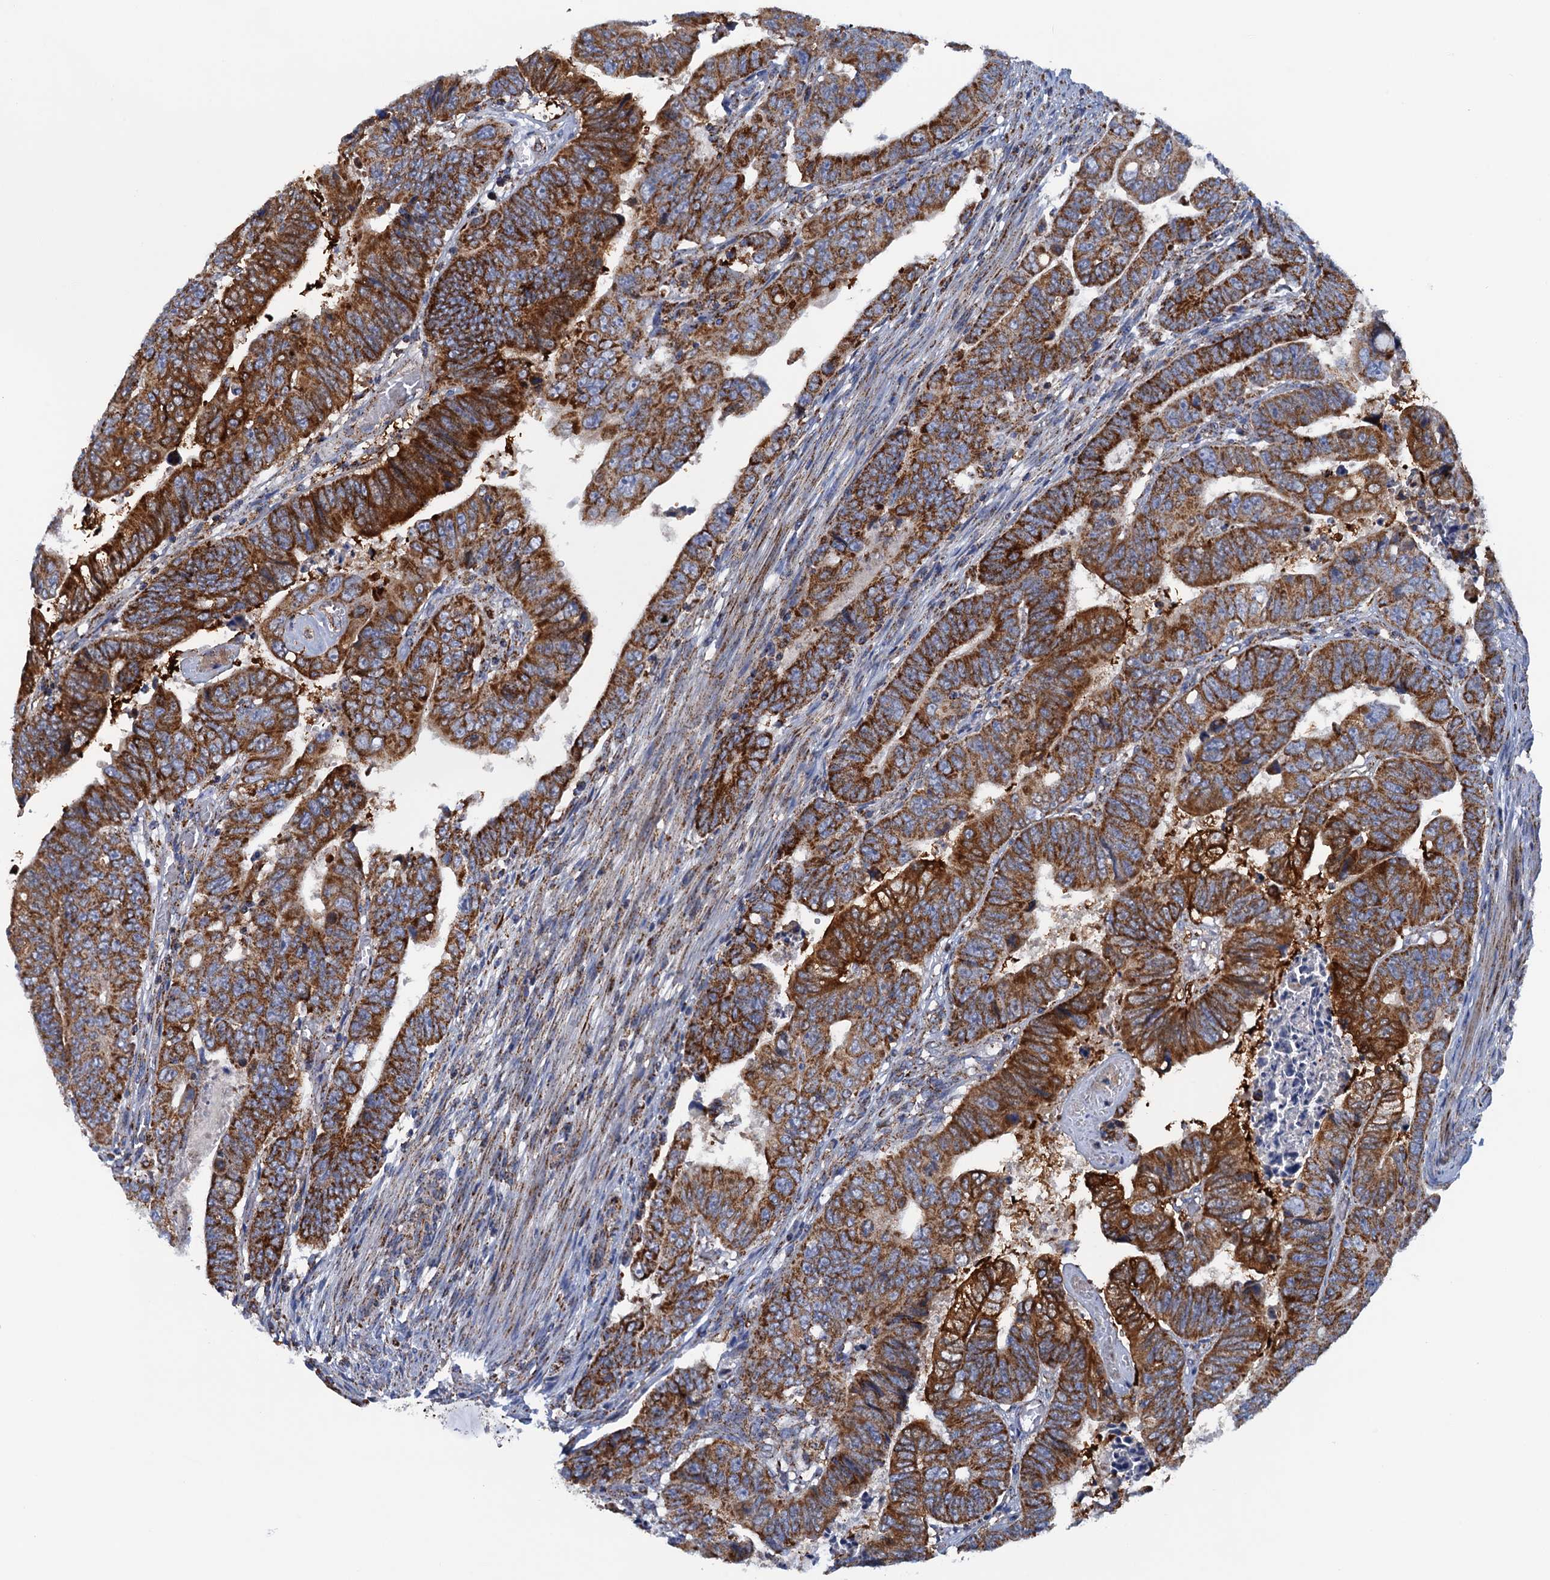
{"staining": {"intensity": "strong", "quantity": ">75%", "location": "cytoplasmic/membranous"}, "tissue": "colorectal cancer", "cell_type": "Tumor cells", "image_type": "cancer", "snomed": [{"axis": "morphology", "description": "Normal tissue, NOS"}, {"axis": "morphology", "description": "Adenocarcinoma, NOS"}, {"axis": "topography", "description": "Rectum"}], "caption": "Immunohistochemical staining of human colorectal cancer (adenocarcinoma) exhibits high levels of strong cytoplasmic/membranous protein staining in approximately >75% of tumor cells.", "gene": "GTPBP3", "patient": {"sex": "female", "age": 65}}